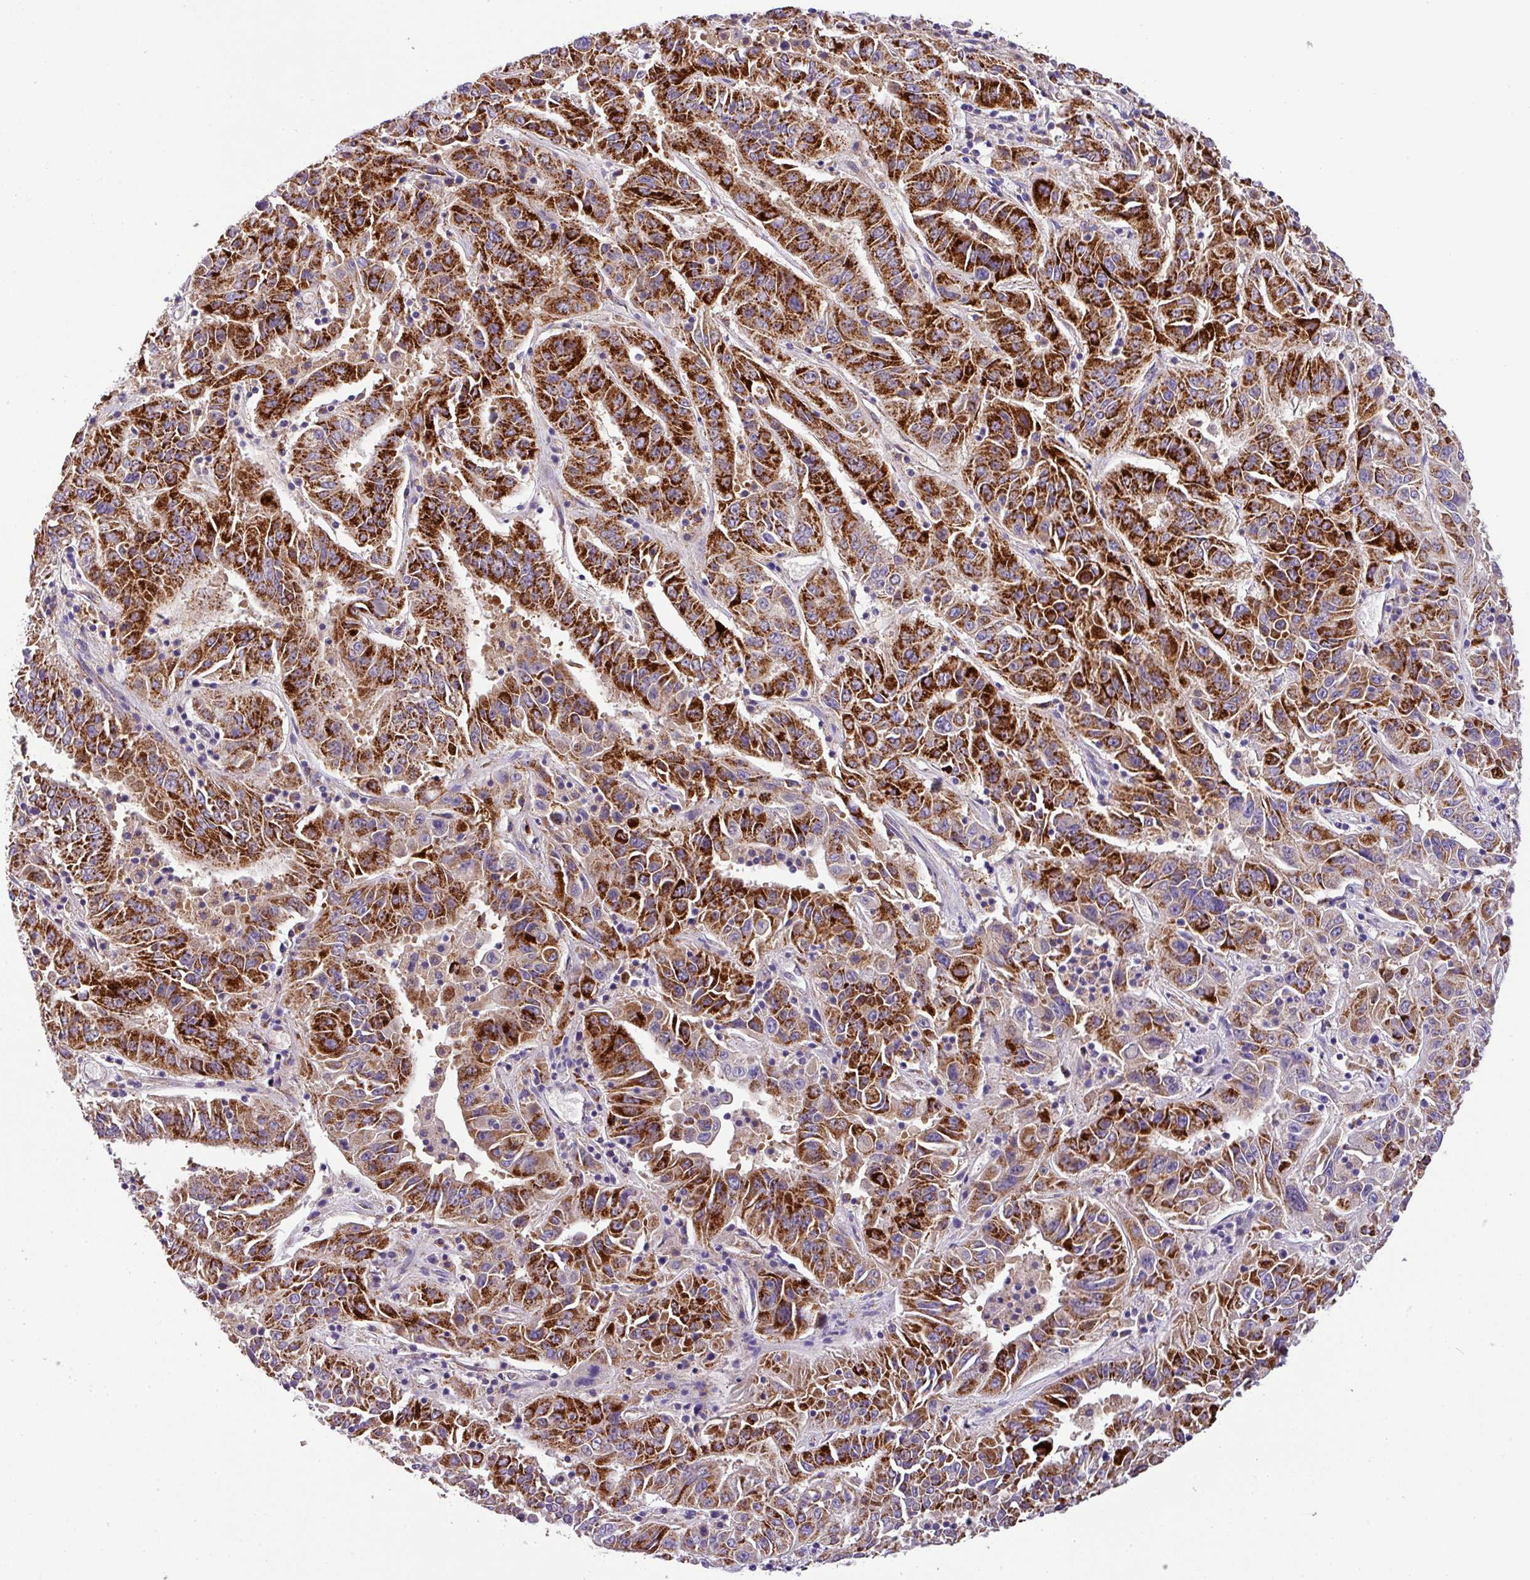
{"staining": {"intensity": "strong", "quantity": ">75%", "location": "cytoplasmic/membranous"}, "tissue": "pancreatic cancer", "cell_type": "Tumor cells", "image_type": "cancer", "snomed": [{"axis": "morphology", "description": "Adenocarcinoma, NOS"}, {"axis": "topography", "description": "Pancreas"}], "caption": "Human pancreatic cancer (adenocarcinoma) stained for a protein (brown) displays strong cytoplasmic/membranous positive expression in approximately >75% of tumor cells.", "gene": "ANXA2R", "patient": {"sex": "male", "age": 63}}